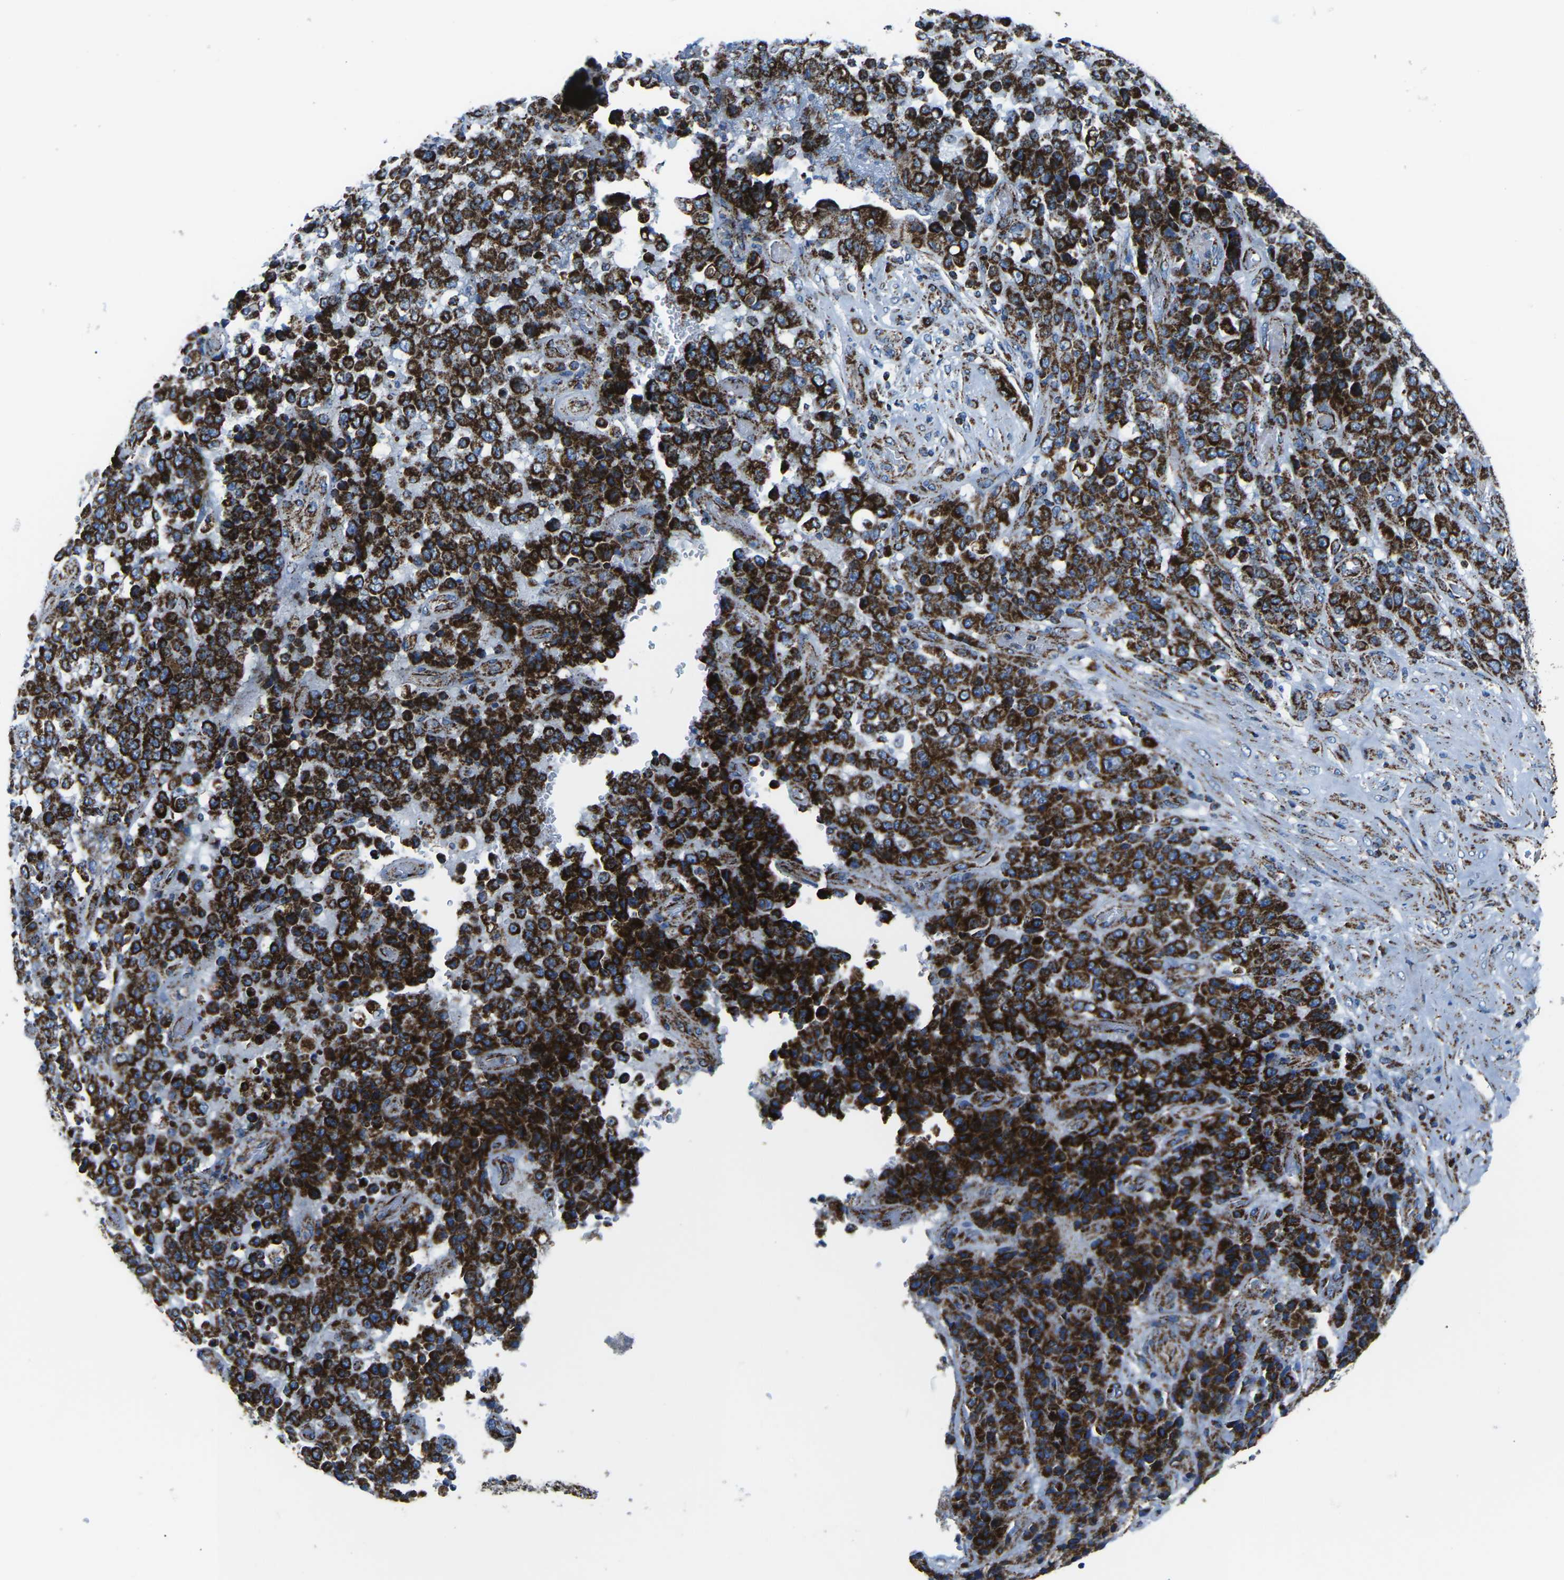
{"staining": {"intensity": "strong", "quantity": ">75%", "location": "cytoplasmic/membranous"}, "tissue": "stomach cancer", "cell_type": "Tumor cells", "image_type": "cancer", "snomed": [{"axis": "morphology", "description": "Adenocarcinoma, NOS"}, {"axis": "topography", "description": "Stomach"}], "caption": "Immunohistochemical staining of stomach cancer shows high levels of strong cytoplasmic/membranous protein expression in about >75% of tumor cells.", "gene": "MT-CO2", "patient": {"sex": "female", "age": 73}}